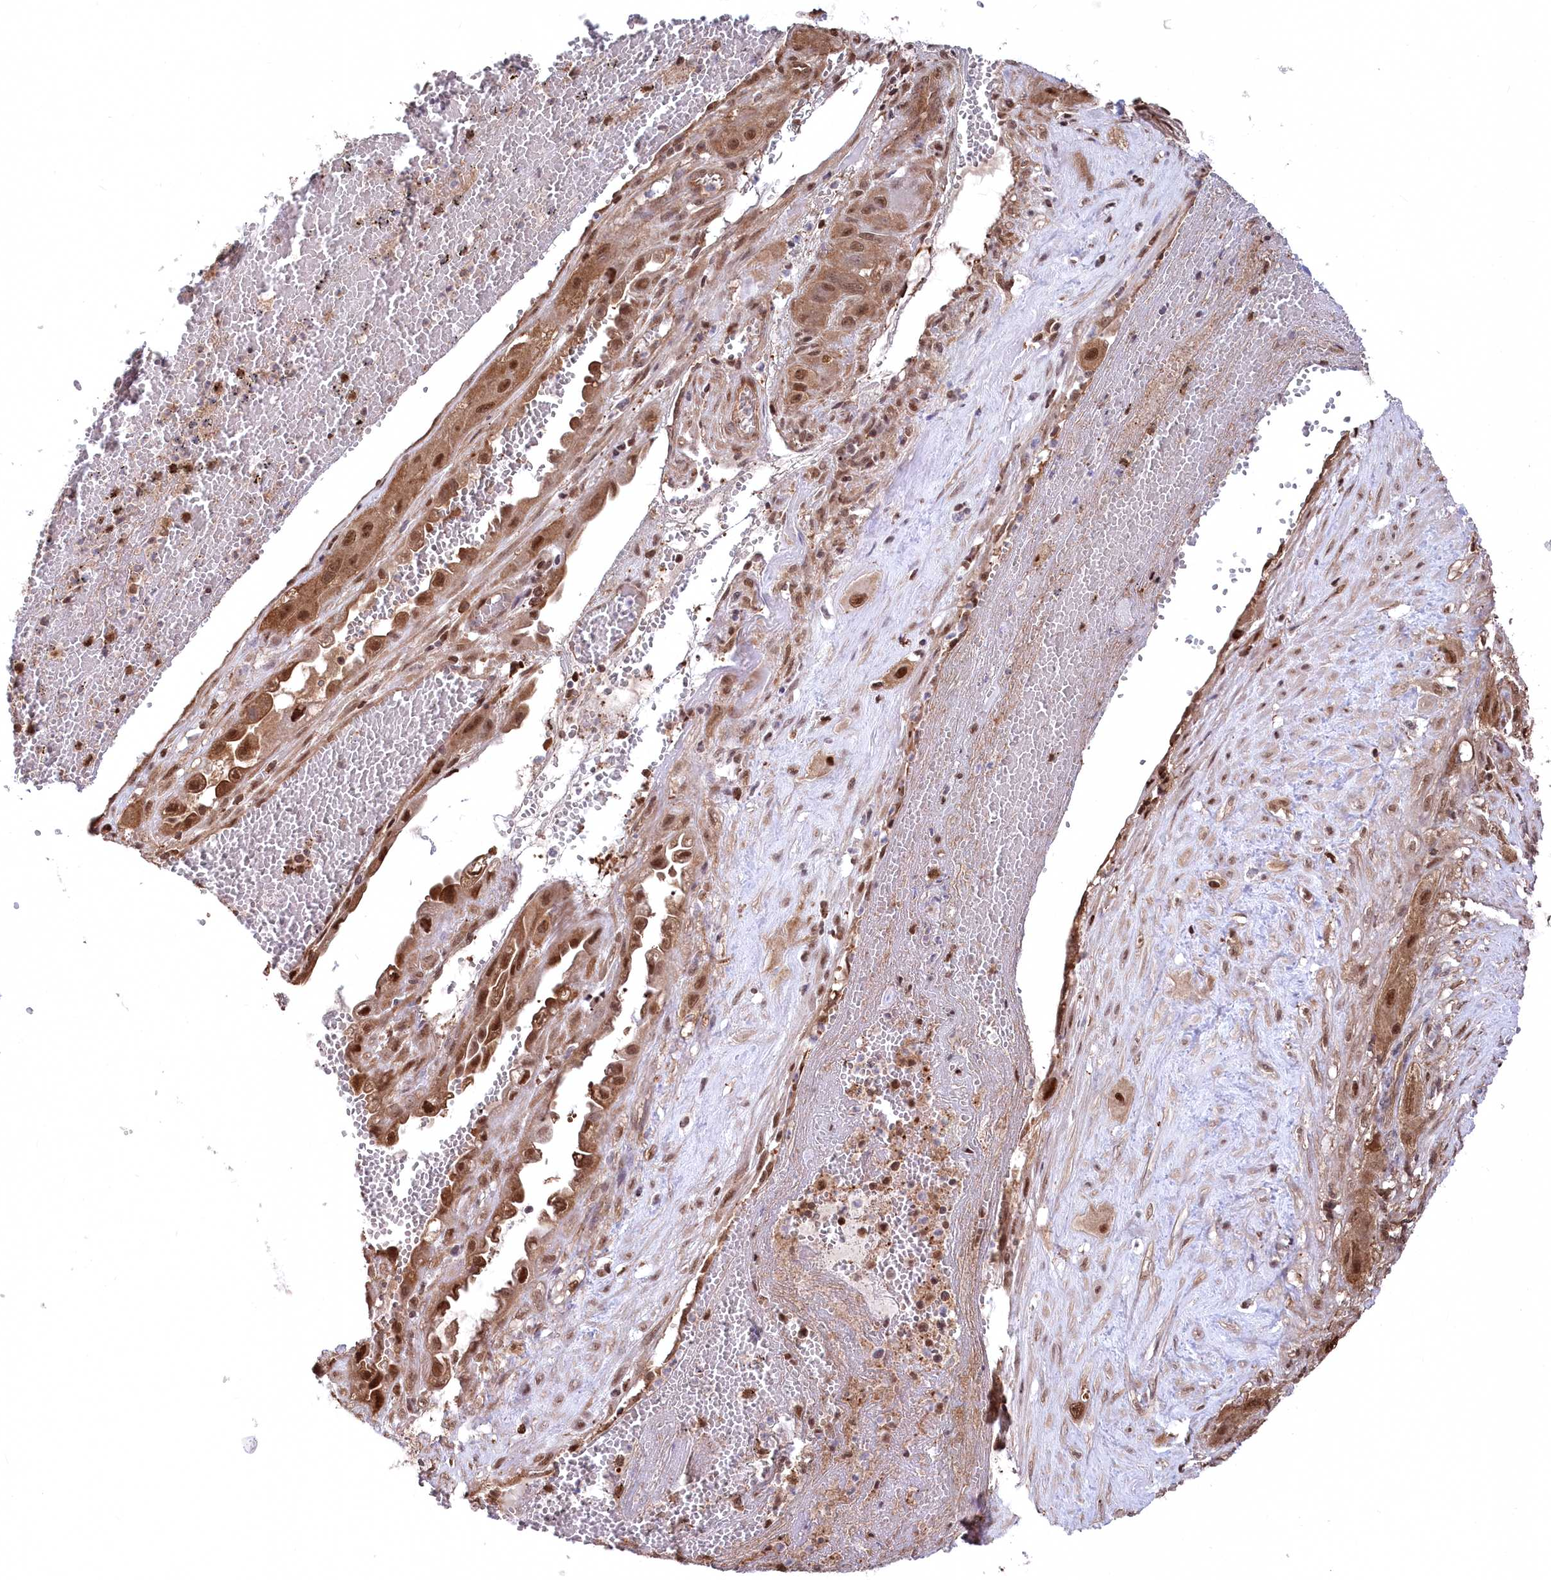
{"staining": {"intensity": "moderate", "quantity": ">75%", "location": "cytoplasmic/membranous,nuclear"}, "tissue": "cervical cancer", "cell_type": "Tumor cells", "image_type": "cancer", "snomed": [{"axis": "morphology", "description": "Squamous cell carcinoma, NOS"}, {"axis": "topography", "description": "Cervix"}], "caption": "Human cervical cancer (squamous cell carcinoma) stained with a brown dye demonstrates moderate cytoplasmic/membranous and nuclear positive positivity in approximately >75% of tumor cells.", "gene": "PSMA1", "patient": {"sex": "female", "age": 34}}